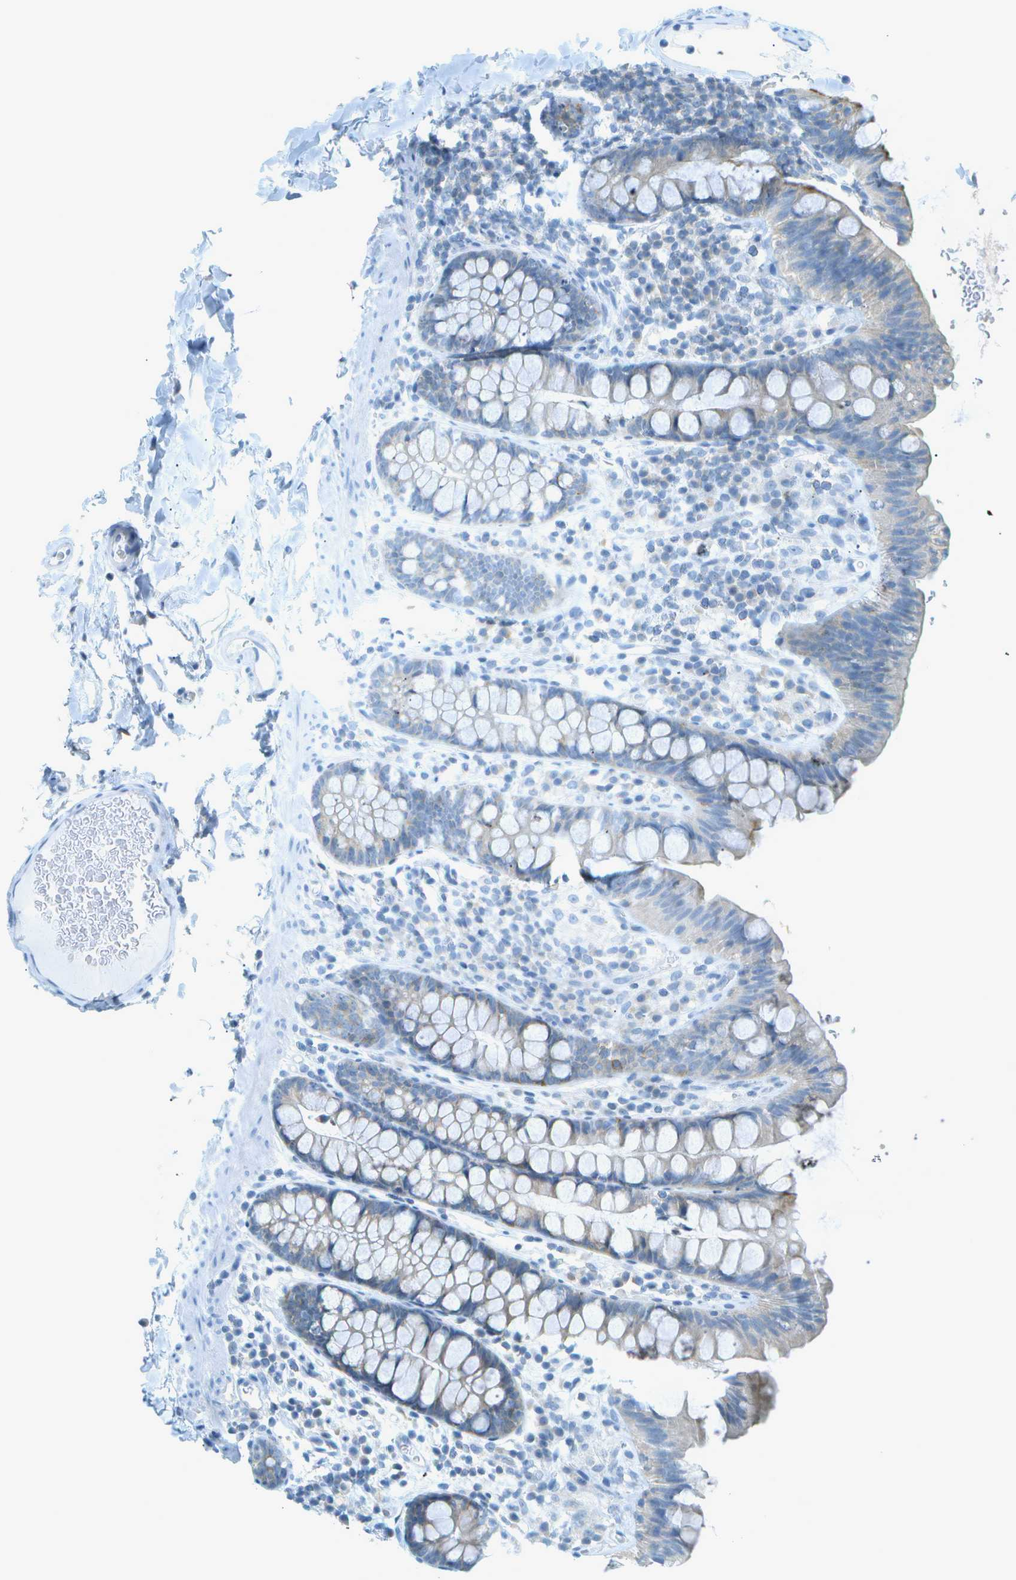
{"staining": {"intensity": "negative", "quantity": "none", "location": "none"}, "tissue": "colon", "cell_type": "Endothelial cells", "image_type": "normal", "snomed": [{"axis": "morphology", "description": "Normal tissue, NOS"}, {"axis": "topography", "description": "Colon"}], "caption": "This photomicrograph is of unremarkable colon stained with immunohistochemistry (IHC) to label a protein in brown with the nuclei are counter-stained blue. There is no positivity in endothelial cells. (DAB (3,3'-diaminobenzidine) immunohistochemistry (IHC) visualized using brightfield microscopy, high magnification).", "gene": "SMYD5", "patient": {"sex": "female", "age": 80}}